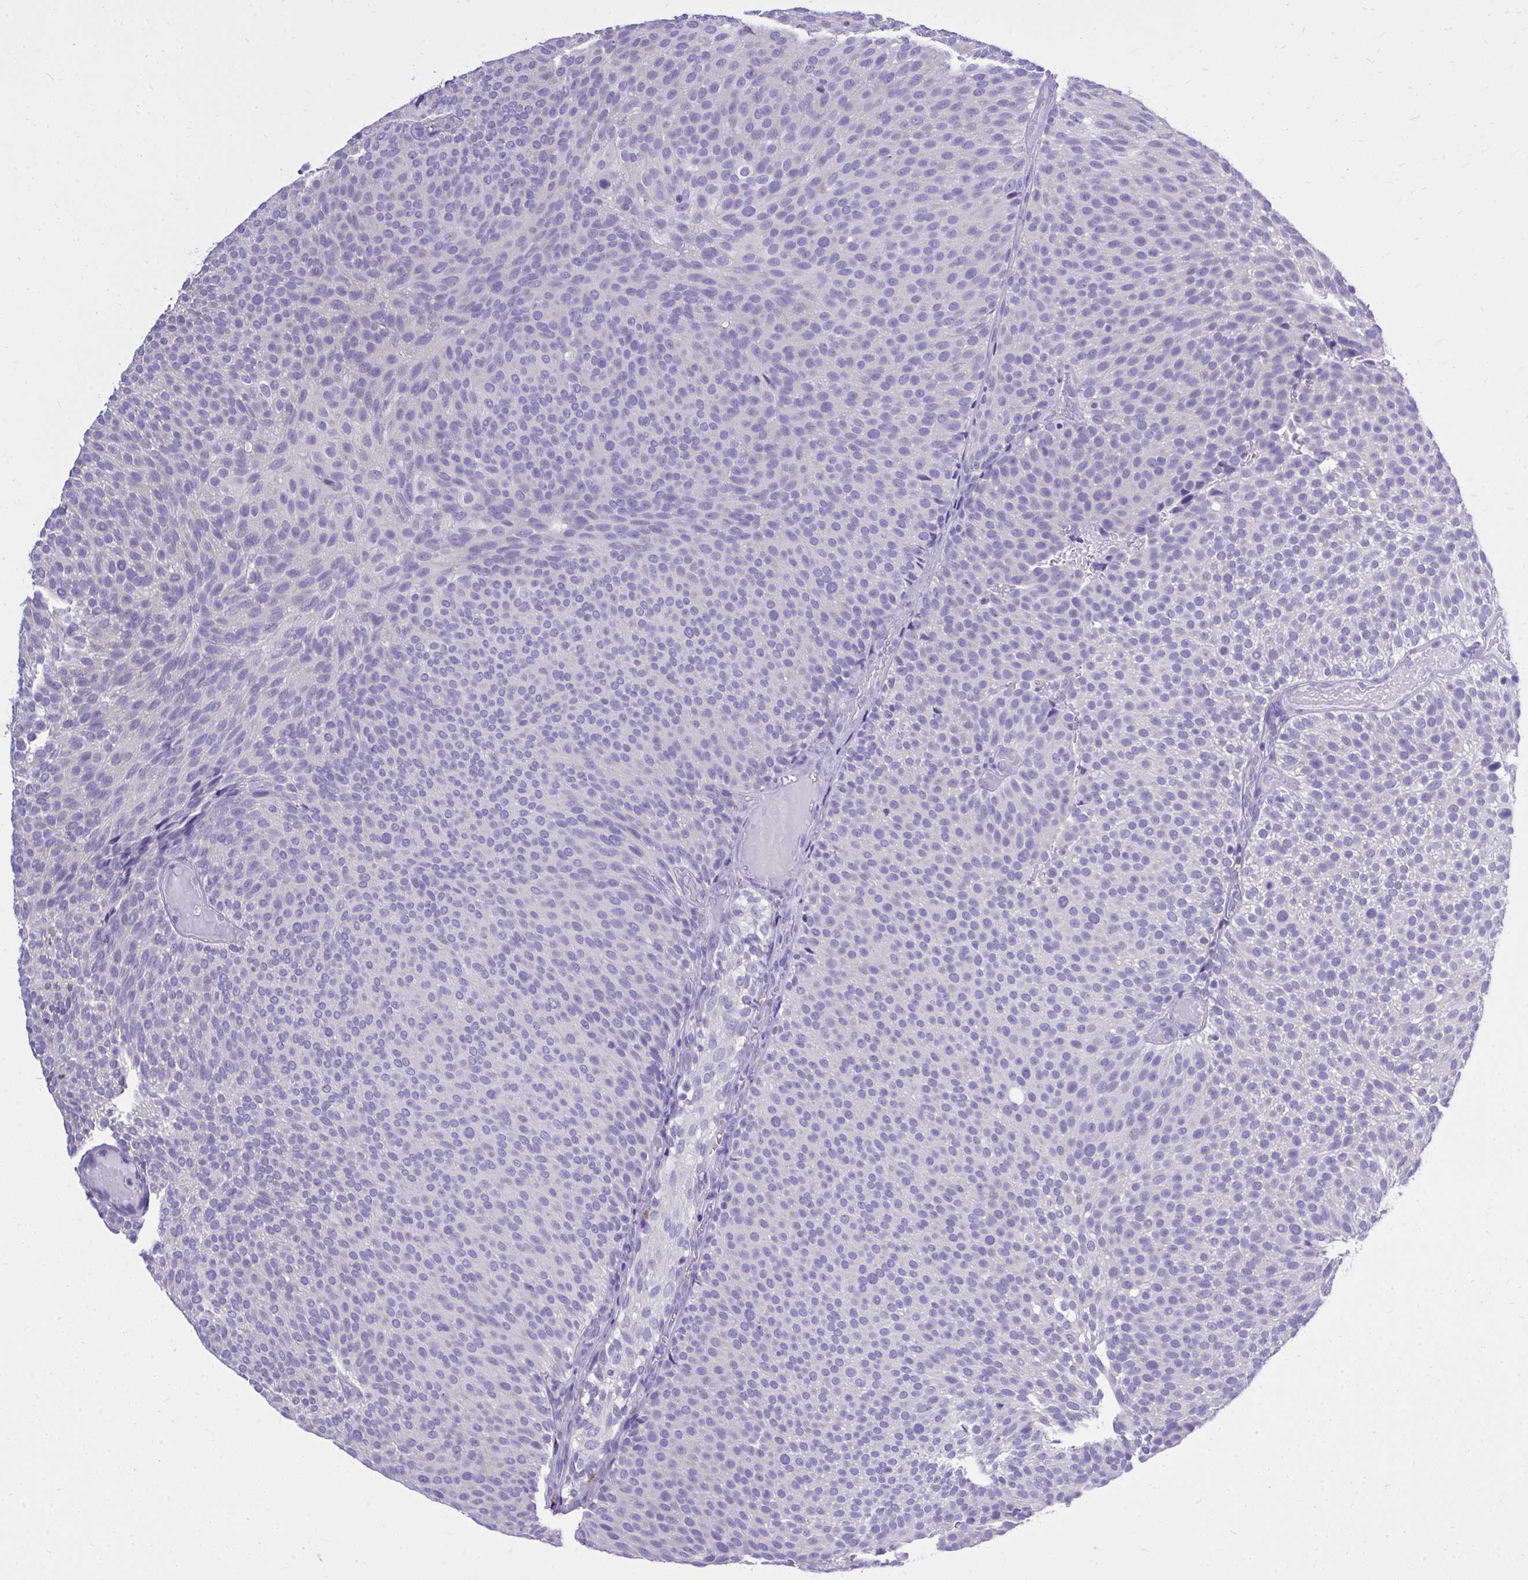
{"staining": {"intensity": "negative", "quantity": "none", "location": "none"}, "tissue": "urothelial cancer", "cell_type": "Tumor cells", "image_type": "cancer", "snomed": [{"axis": "morphology", "description": "Urothelial carcinoma, Low grade"}, {"axis": "topography", "description": "Urinary bladder"}], "caption": "Micrograph shows no significant protein staining in tumor cells of urothelial cancer. Brightfield microscopy of immunohistochemistry (IHC) stained with DAB (brown) and hematoxylin (blue), captured at high magnification.", "gene": "PSD", "patient": {"sex": "male", "age": 78}}